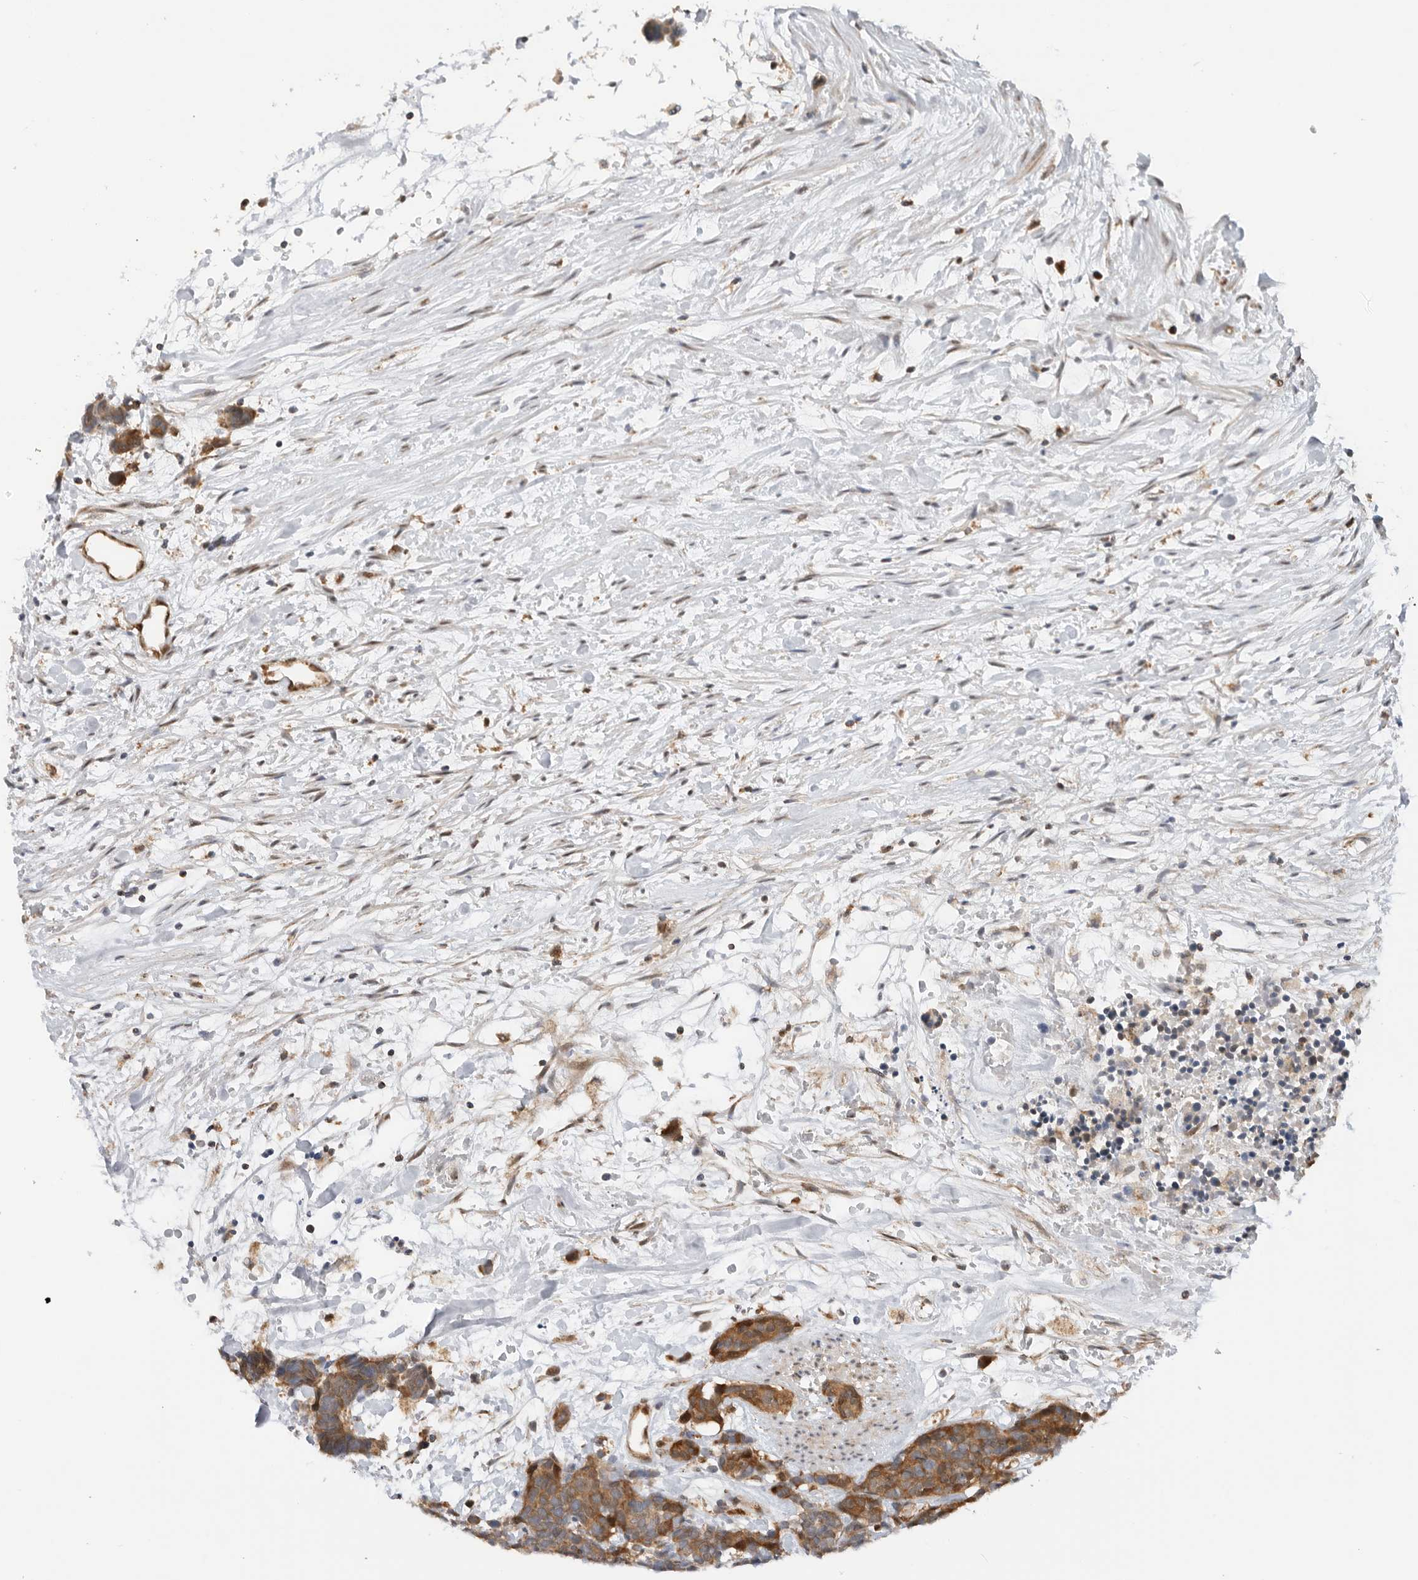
{"staining": {"intensity": "moderate", "quantity": ">75%", "location": "cytoplasmic/membranous"}, "tissue": "carcinoid", "cell_type": "Tumor cells", "image_type": "cancer", "snomed": [{"axis": "morphology", "description": "Carcinoma, NOS"}, {"axis": "morphology", "description": "Carcinoid, malignant, NOS"}, {"axis": "topography", "description": "Urinary bladder"}], "caption": "Immunohistochemical staining of human carcinoid exhibits medium levels of moderate cytoplasmic/membranous protein expression in approximately >75% of tumor cells.", "gene": "DCAF8", "patient": {"sex": "male", "age": 57}}